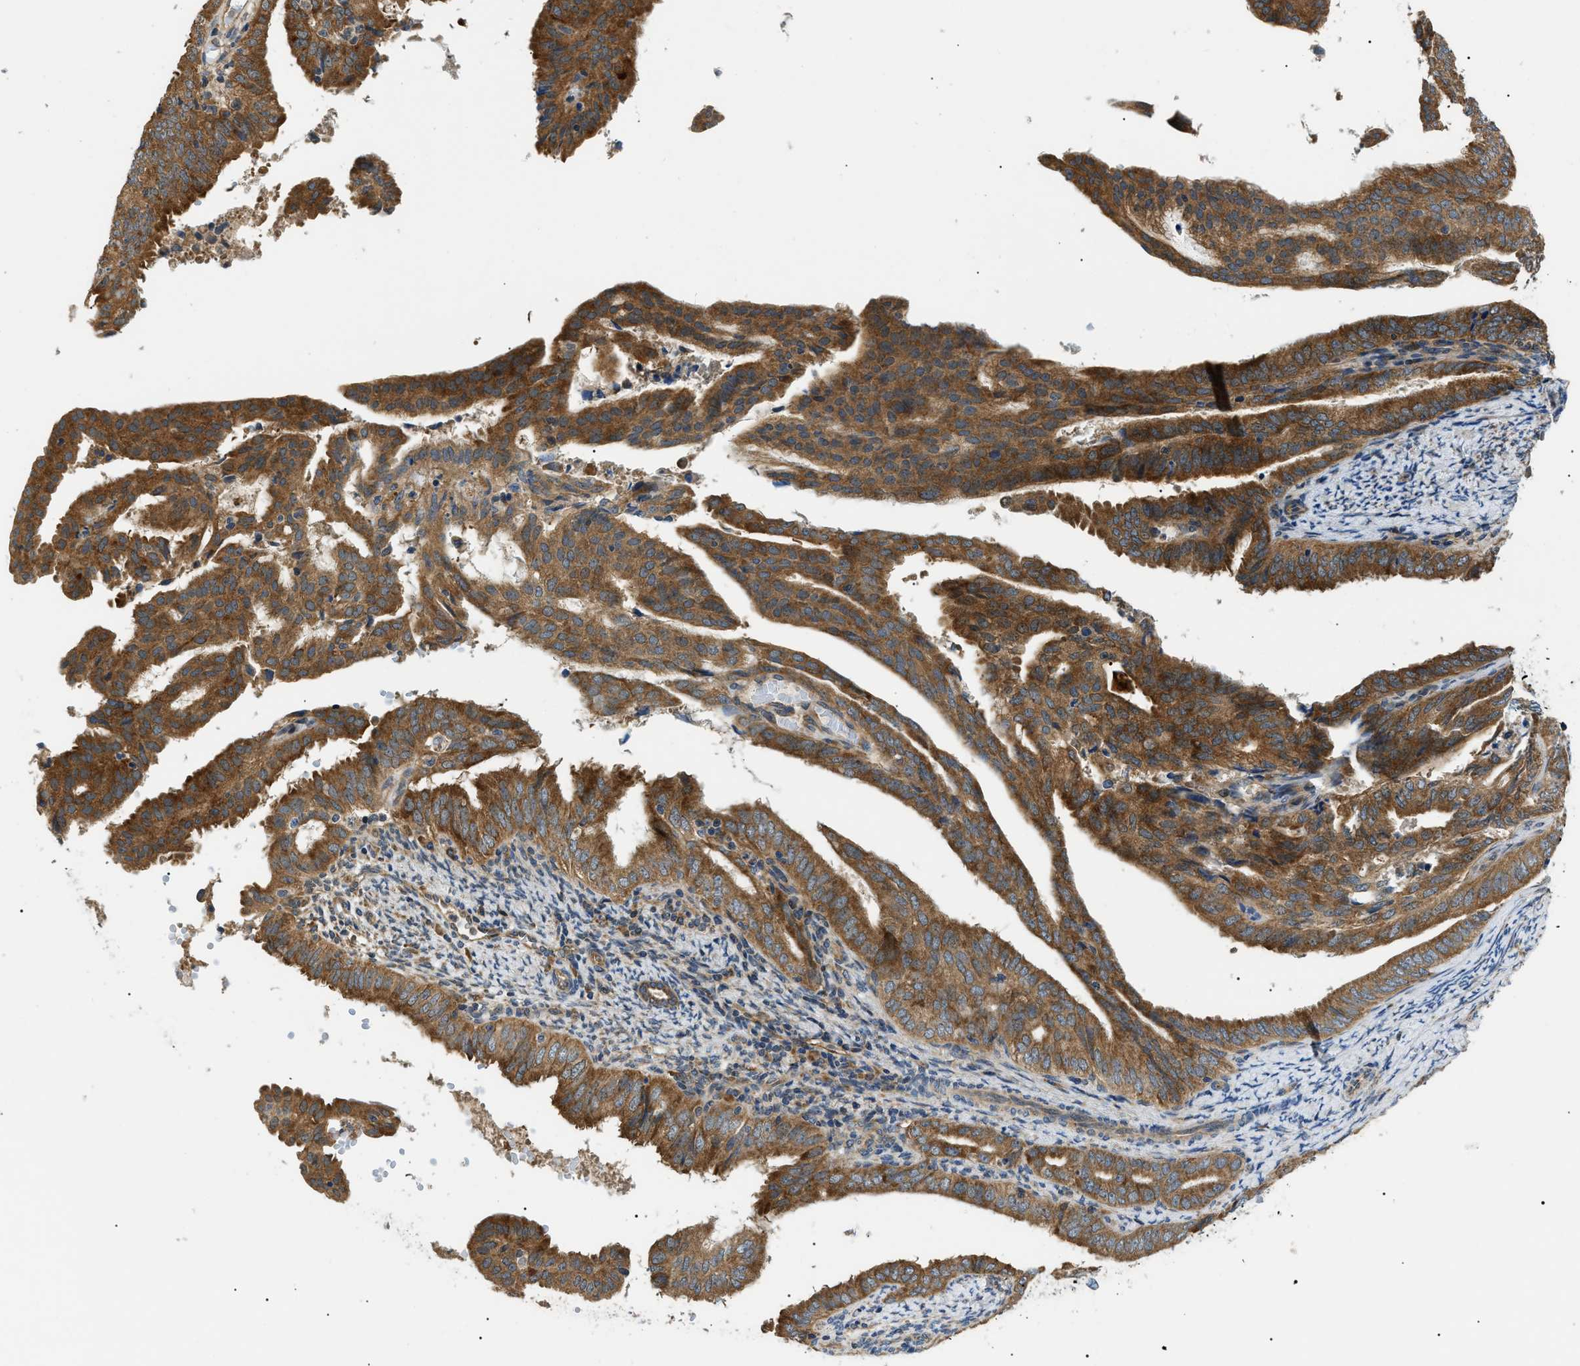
{"staining": {"intensity": "moderate", "quantity": ">75%", "location": "cytoplasmic/membranous"}, "tissue": "endometrial cancer", "cell_type": "Tumor cells", "image_type": "cancer", "snomed": [{"axis": "morphology", "description": "Adenocarcinoma, NOS"}, {"axis": "topography", "description": "Endometrium"}], "caption": "Moderate cytoplasmic/membranous staining for a protein is present in about >75% of tumor cells of endometrial adenocarcinoma using immunohistochemistry.", "gene": "SRPK1", "patient": {"sex": "female", "age": 58}}